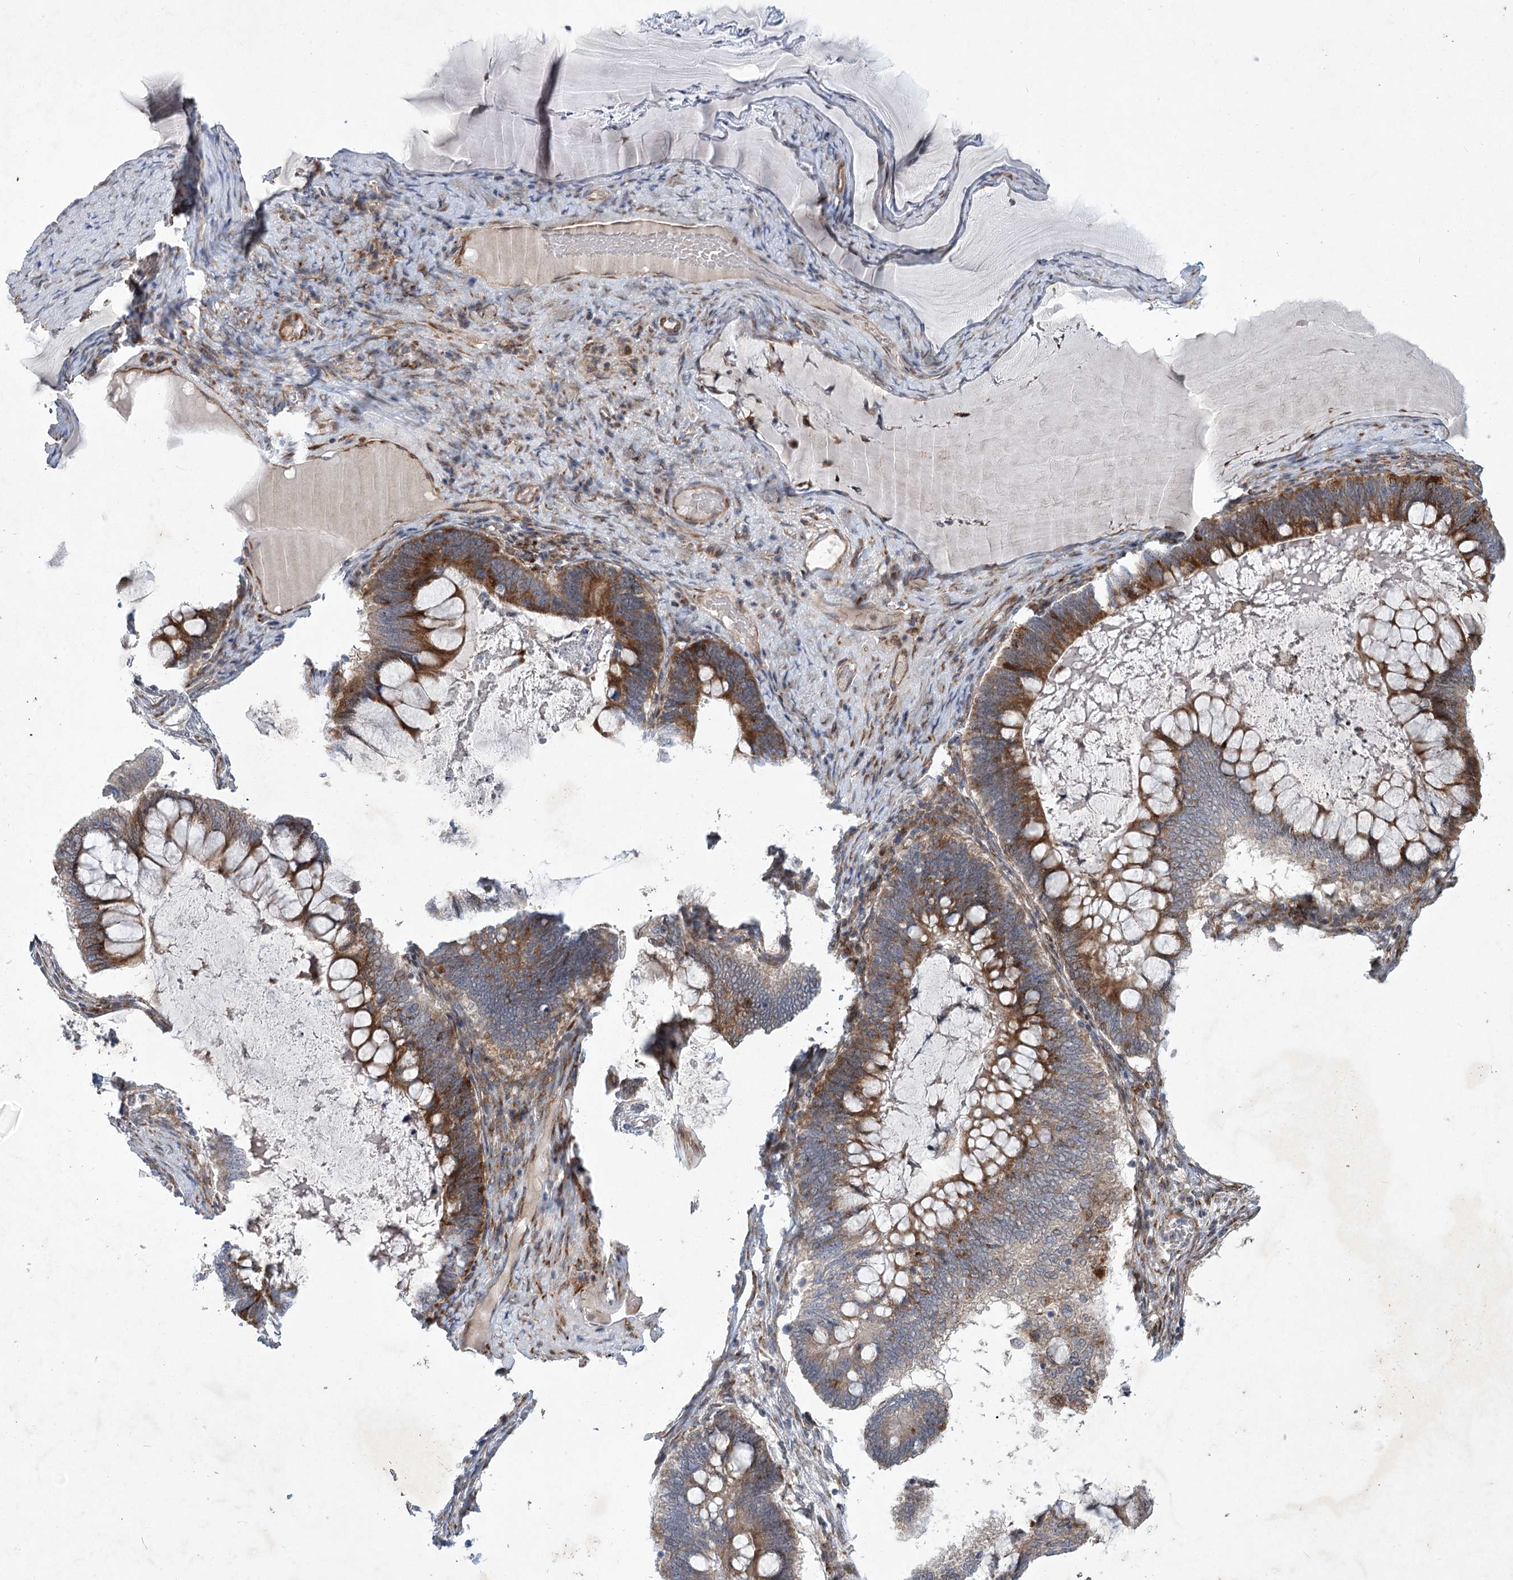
{"staining": {"intensity": "strong", "quantity": "25%-75%", "location": "cytoplasmic/membranous"}, "tissue": "ovarian cancer", "cell_type": "Tumor cells", "image_type": "cancer", "snomed": [{"axis": "morphology", "description": "Cystadenocarcinoma, mucinous, NOS"}, {"axis": "topography", "description": "Ovary"}], "caption": "Ovarian cancer stained with a protein marker displays strong staining in tumor cells.", "gene": "GCNT4", "patient": {"sex": "female", "age": 61}}